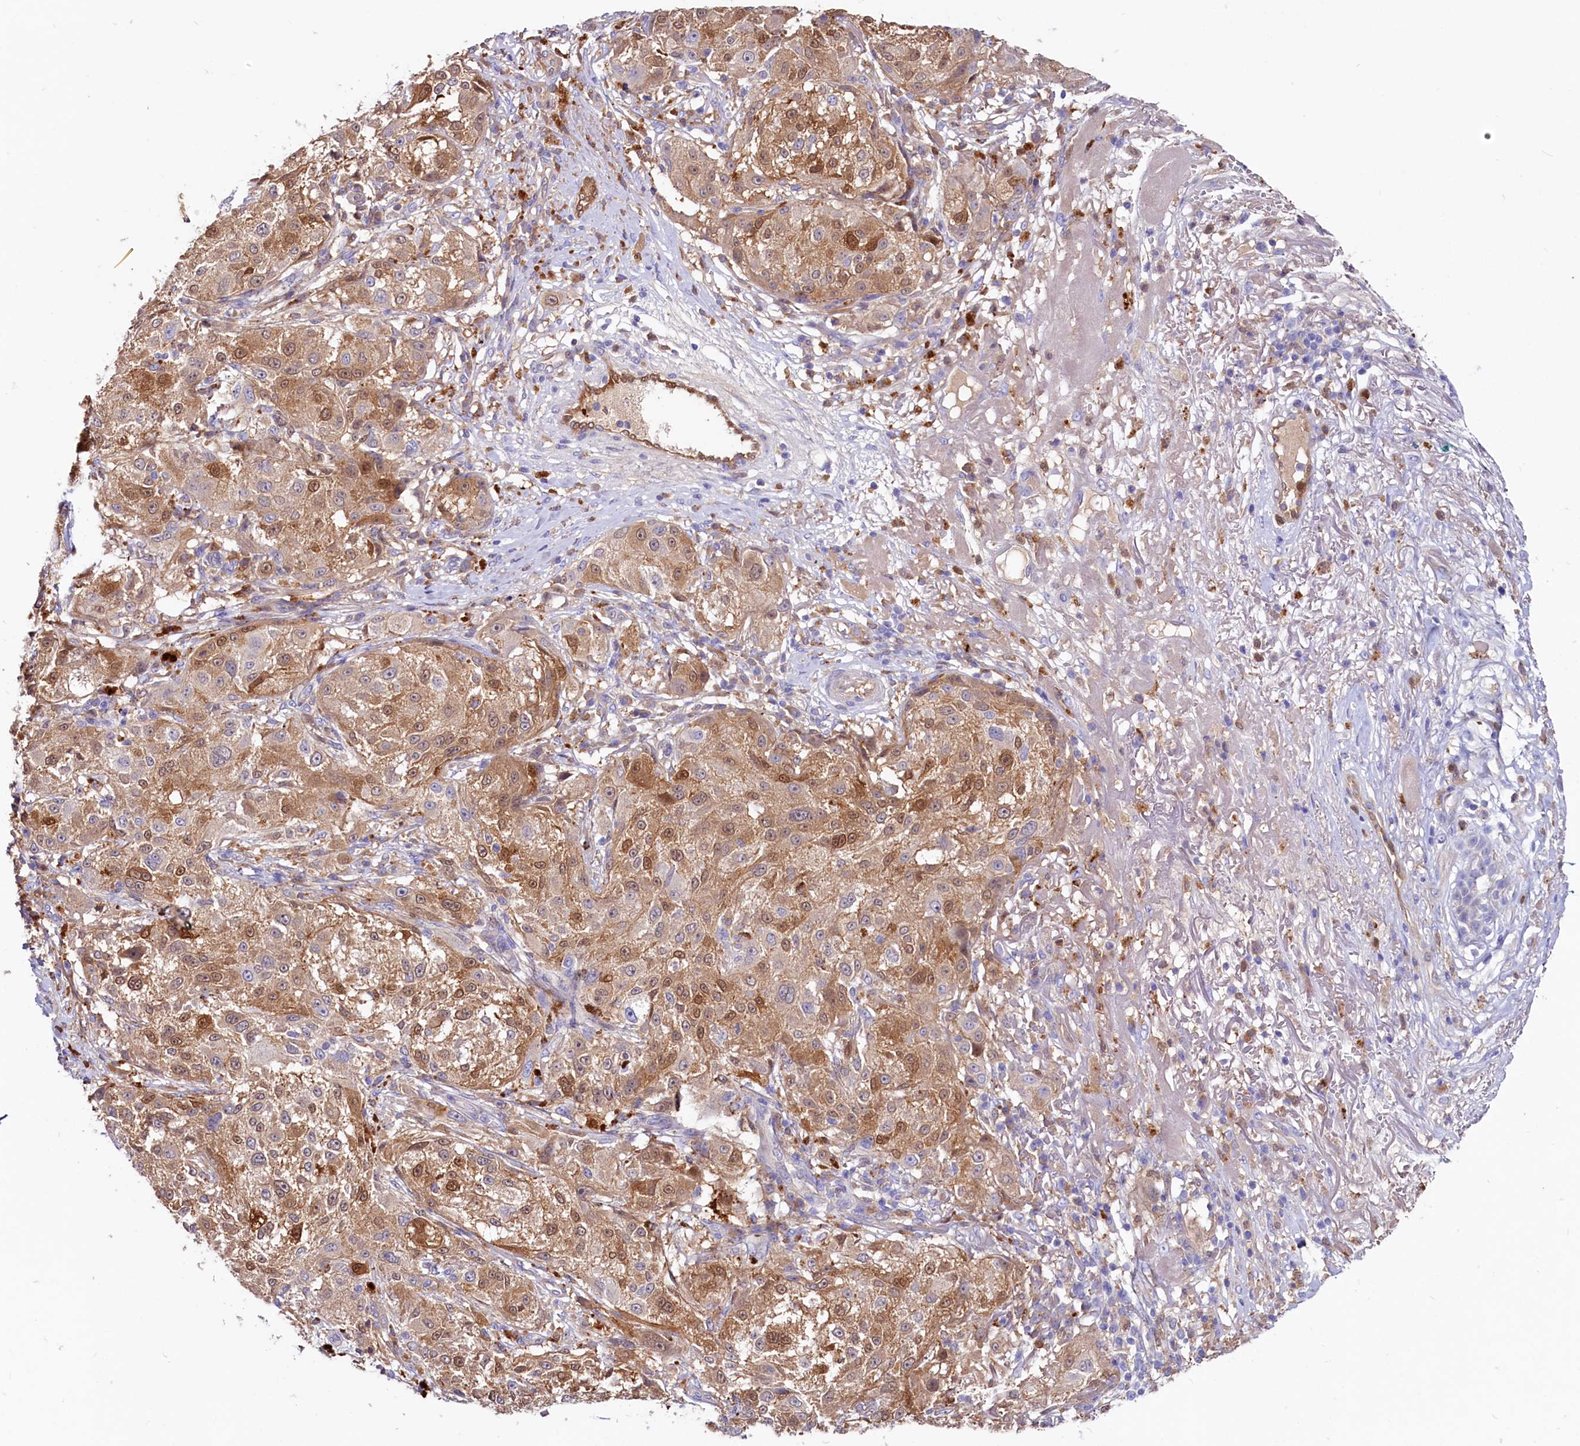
{"staining": {"intensity": "moderate", "quantity": ">75%", "location": "cytoplasmic/membranous,nuclear"}, "tissue": "melanoma", "cell_type": "Tumor cells", "image_type": "cancer", "snomed": [{"axis": "morphology", "description": "Necrosis, NOS"}, {"axis": "morphology", "description": "Malignant melanoma, NOS"}, {"axis": "topography", "description": "Skin"}], "caption": "A micrograph showing moderate cytoplasmic/membranous and nuclear expression in approximately >75% of tumor cells in malignant melanoma, as visualized by brown immunohistochemical staining.", "gene": "IL17RD", "patient": {"sex": "female", "age": 87}}